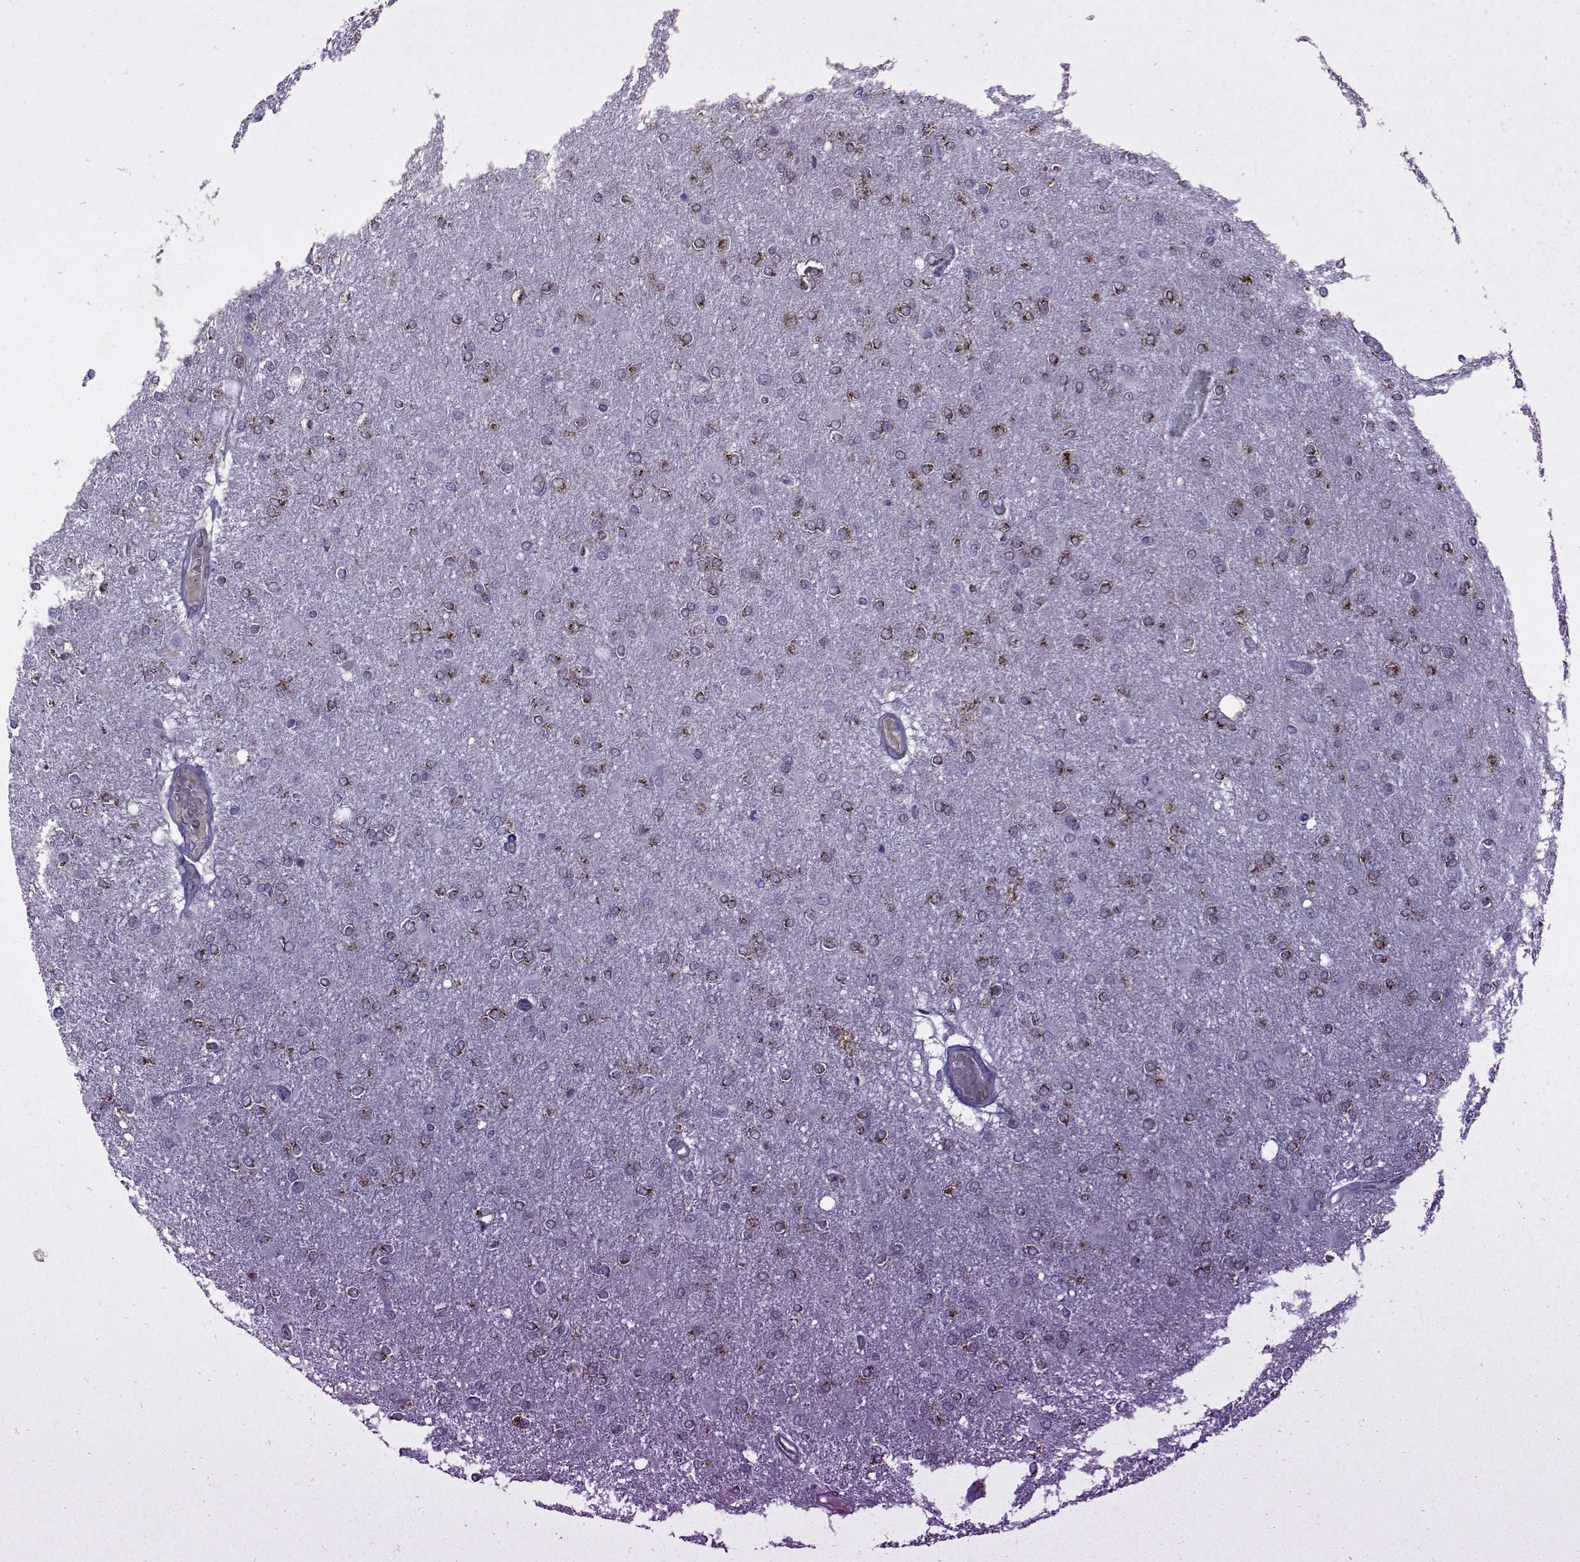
{"staining": {"intensity": "moderate", "quantity": "25%-75%", "location": "cytoplasmic/membranous"}, "tissue": "glioma", "cell_type": "Tumor cells", "image_type": "cancer", "snomed": [{"axis": "morphology", "description": "Glioma, malignant, High grade"}, {"axis": "topography", "description": "Cerebral cortex"}], "caption": "DAB immunohistochemical staining of malignant glioma (high-grade) reveals moderate cytoplasmic/membranous protein expression in about 25%-75% of tumor cells.", "gene": "OPRD1", "patient": {"sex": "male", "age": 70}}